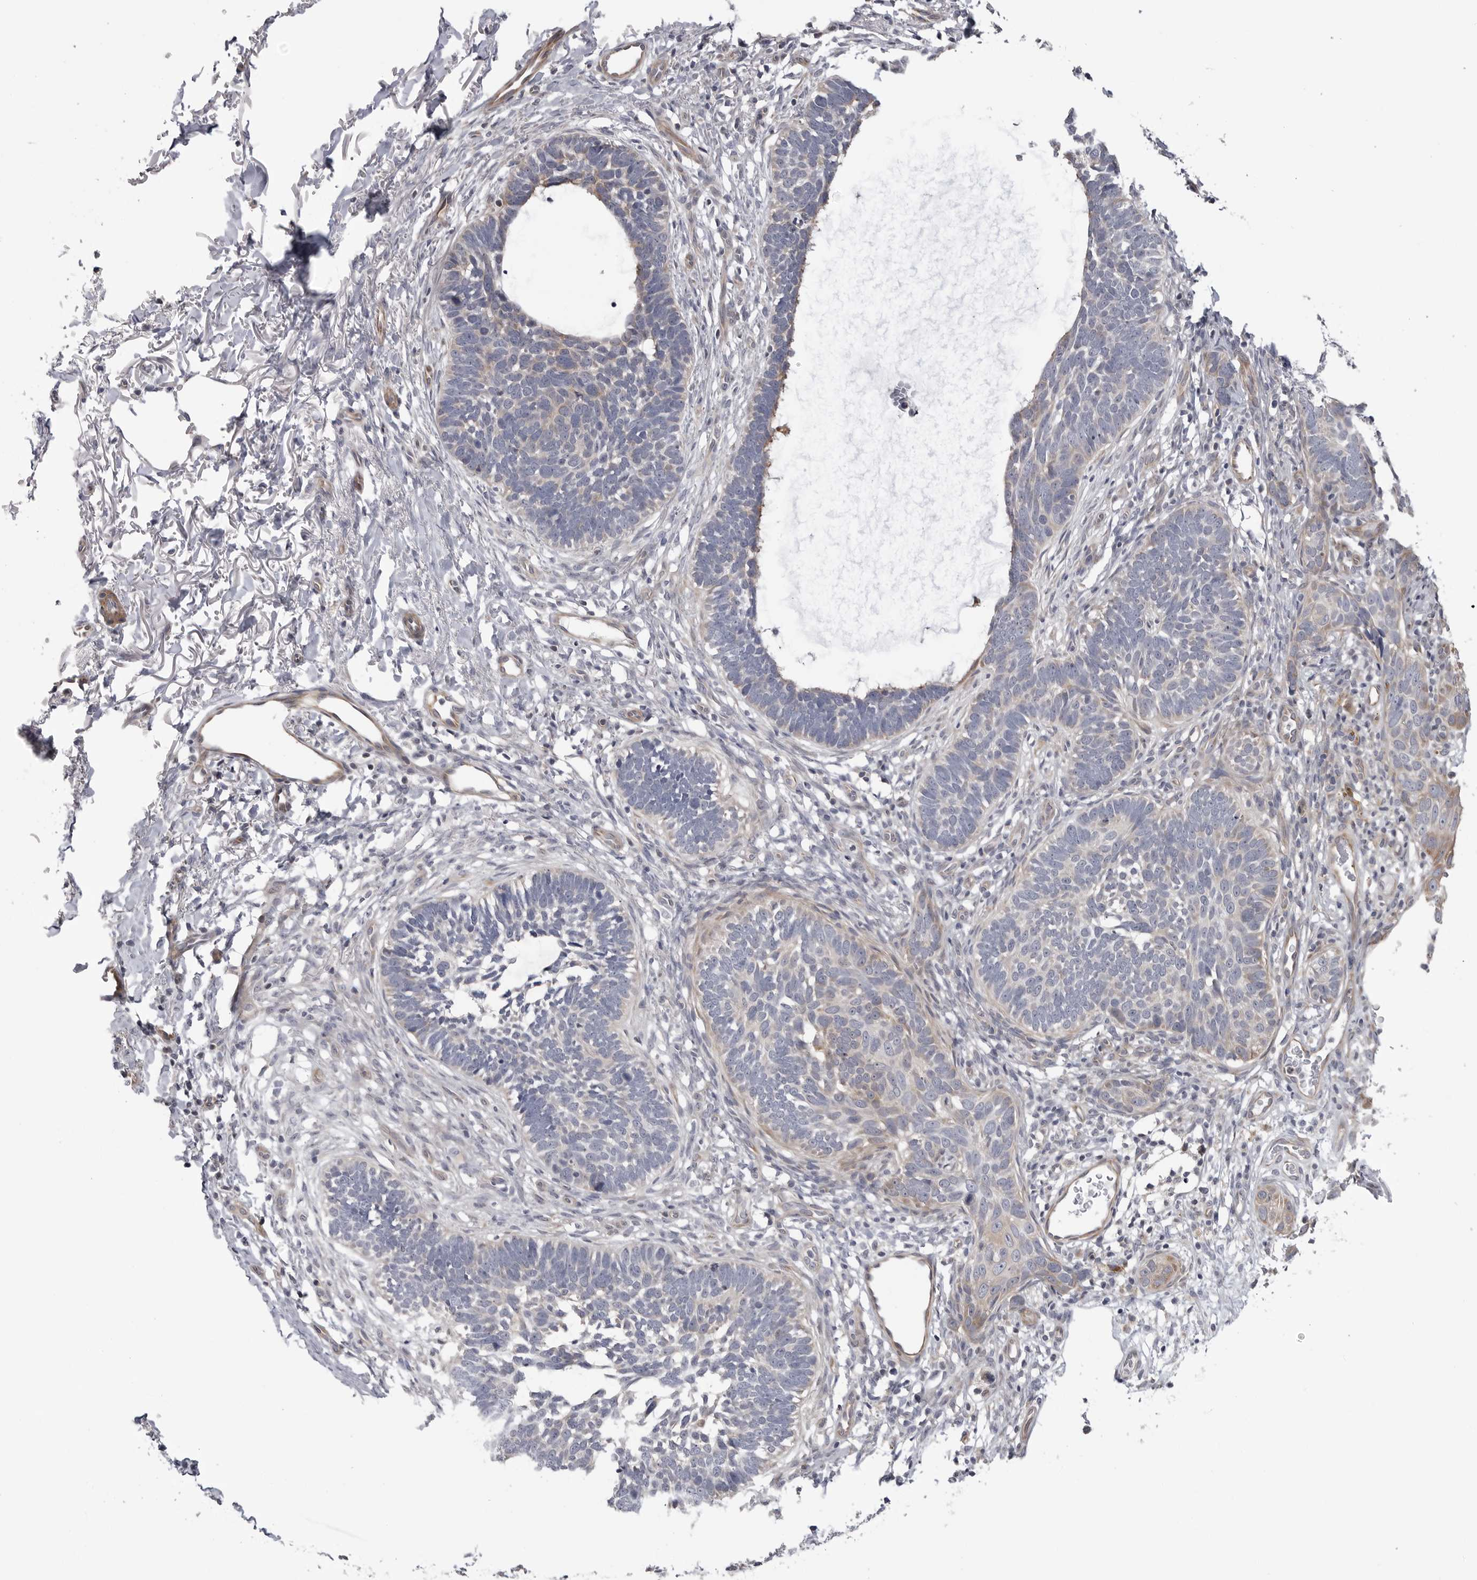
{"staining": {"intensity": "negative", "quantity": "none", "location": "none"}, "tissue": "skin cancer", "cell_type": "Tumor cells", "image_type": "cancer", "snomed": [{"axis": "morphology", "description": "Normal tissue, NOS"}, {"axis": "morphology", "description": "Basal cell carcinoma"}, {"axis": "topography", "description": "Skin"}], "caption": "IHC of basal cell carcinoma (skin) displays no expression in tumor cells. (DAB (3,3'-diaminobenzidine) immunohistochemistry, high magnification).", "gene": "SCP2", "patient": {"sex": "male", "age": 77}}